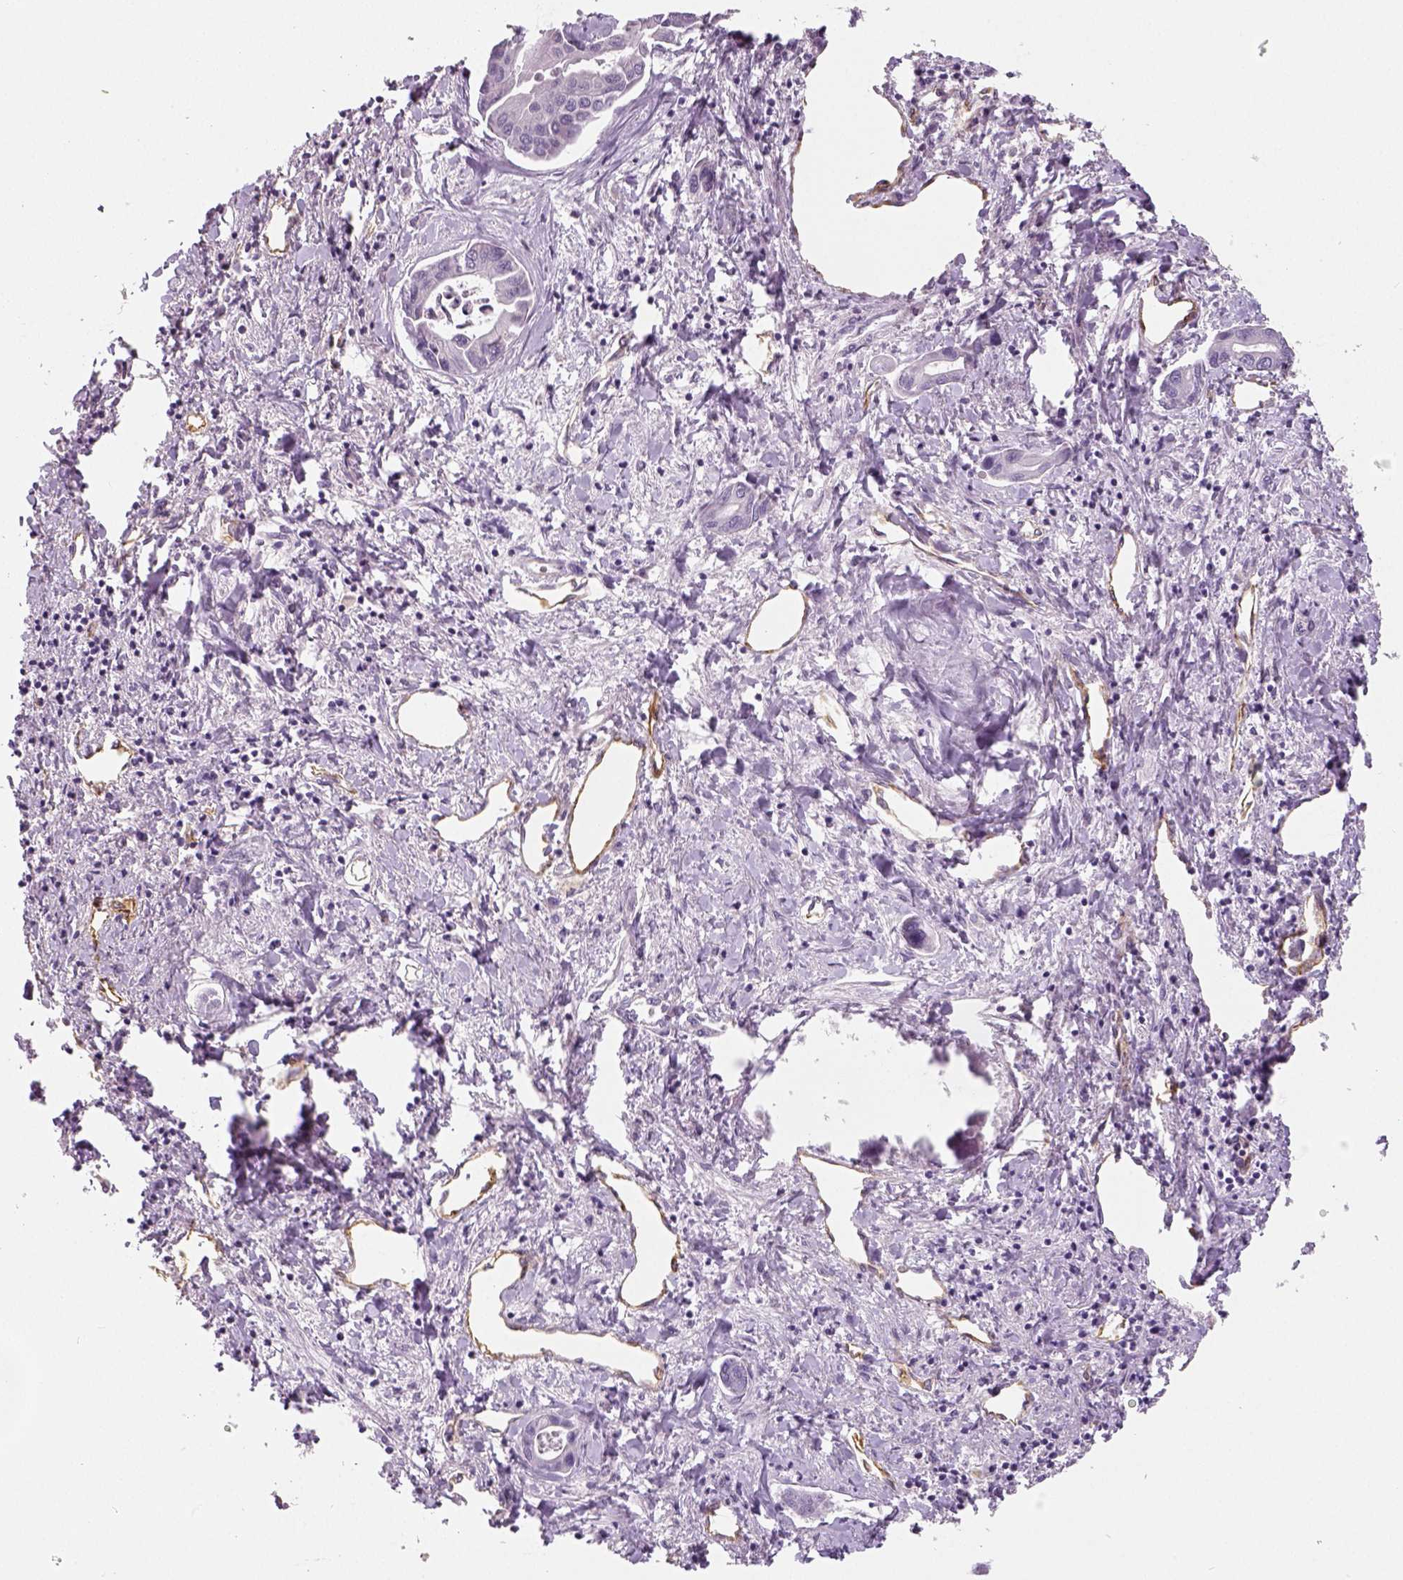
{"staining": {"intensity": "negative", "quantity": "none", "location": "none"}, "tissue": "liver cancer", "cell_type": "Tumor cells", "image_type": "cancer", "snomed": [{"axis": "morphology", "description": "Cholangiocarcinoma"}, {"axis": "topography", "description": "Liver"}], "caption": "Human cholangiocarcinoma (liver) stained for a protein using IHC reveals no staining in tumor cells.", "gene": "TSPAN7", "patient": {"sex": "male", "age": 66}}